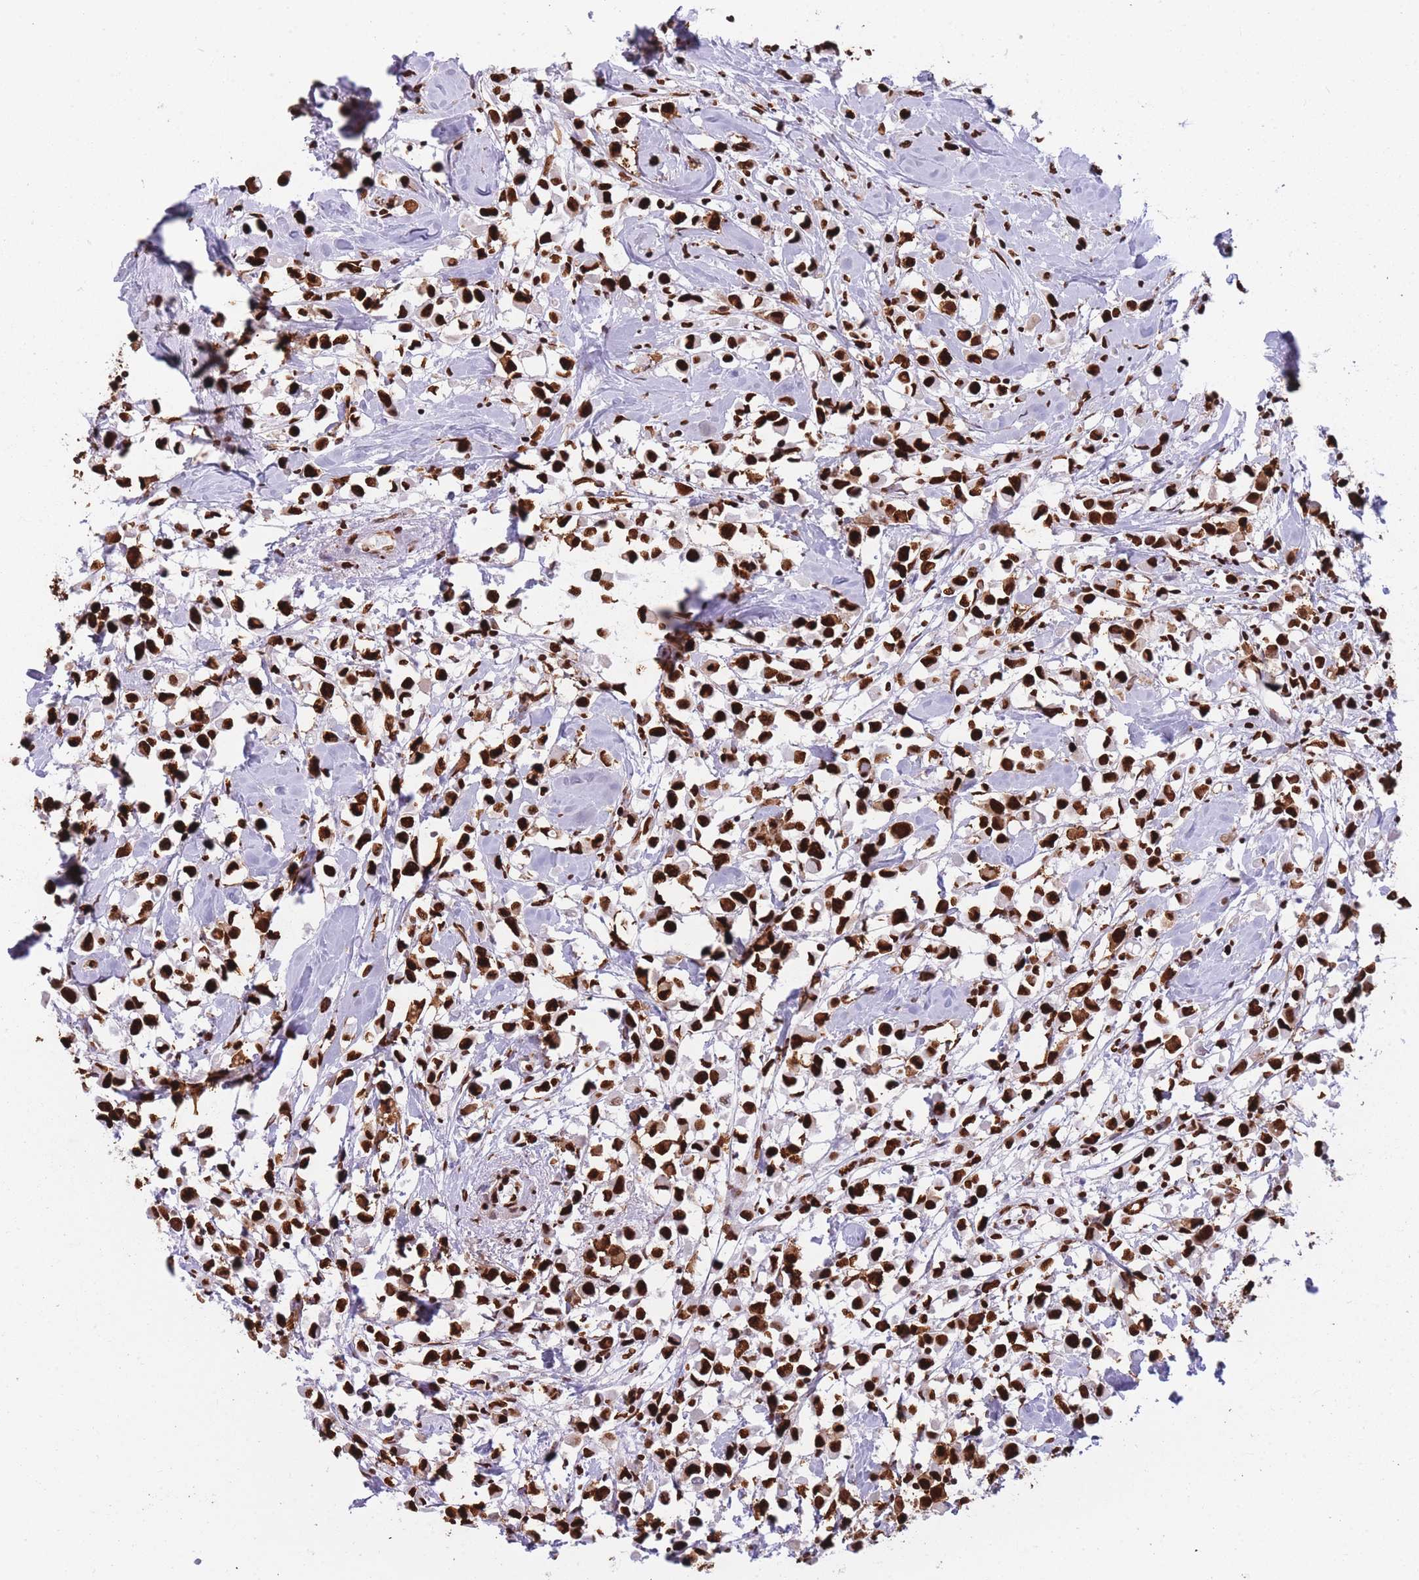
{"staining": {"intensity": "strong", "quantity": ">75%", "location": "nuclear"}, "tissue": "breast cancer", "cell_type": "Tumor cells", "image_type": "cancer", "snomed": [{"axis": "morphology", "description": "Duct carcinoma"}, {"axis": "topography", "description": "Breast"}], "caption": "Breast cancer stained with a protein marker exhibits strong staining in tumor cells.", "gene": "HNRNPUL1", "patient": {"sex": "female", "age": 61}}